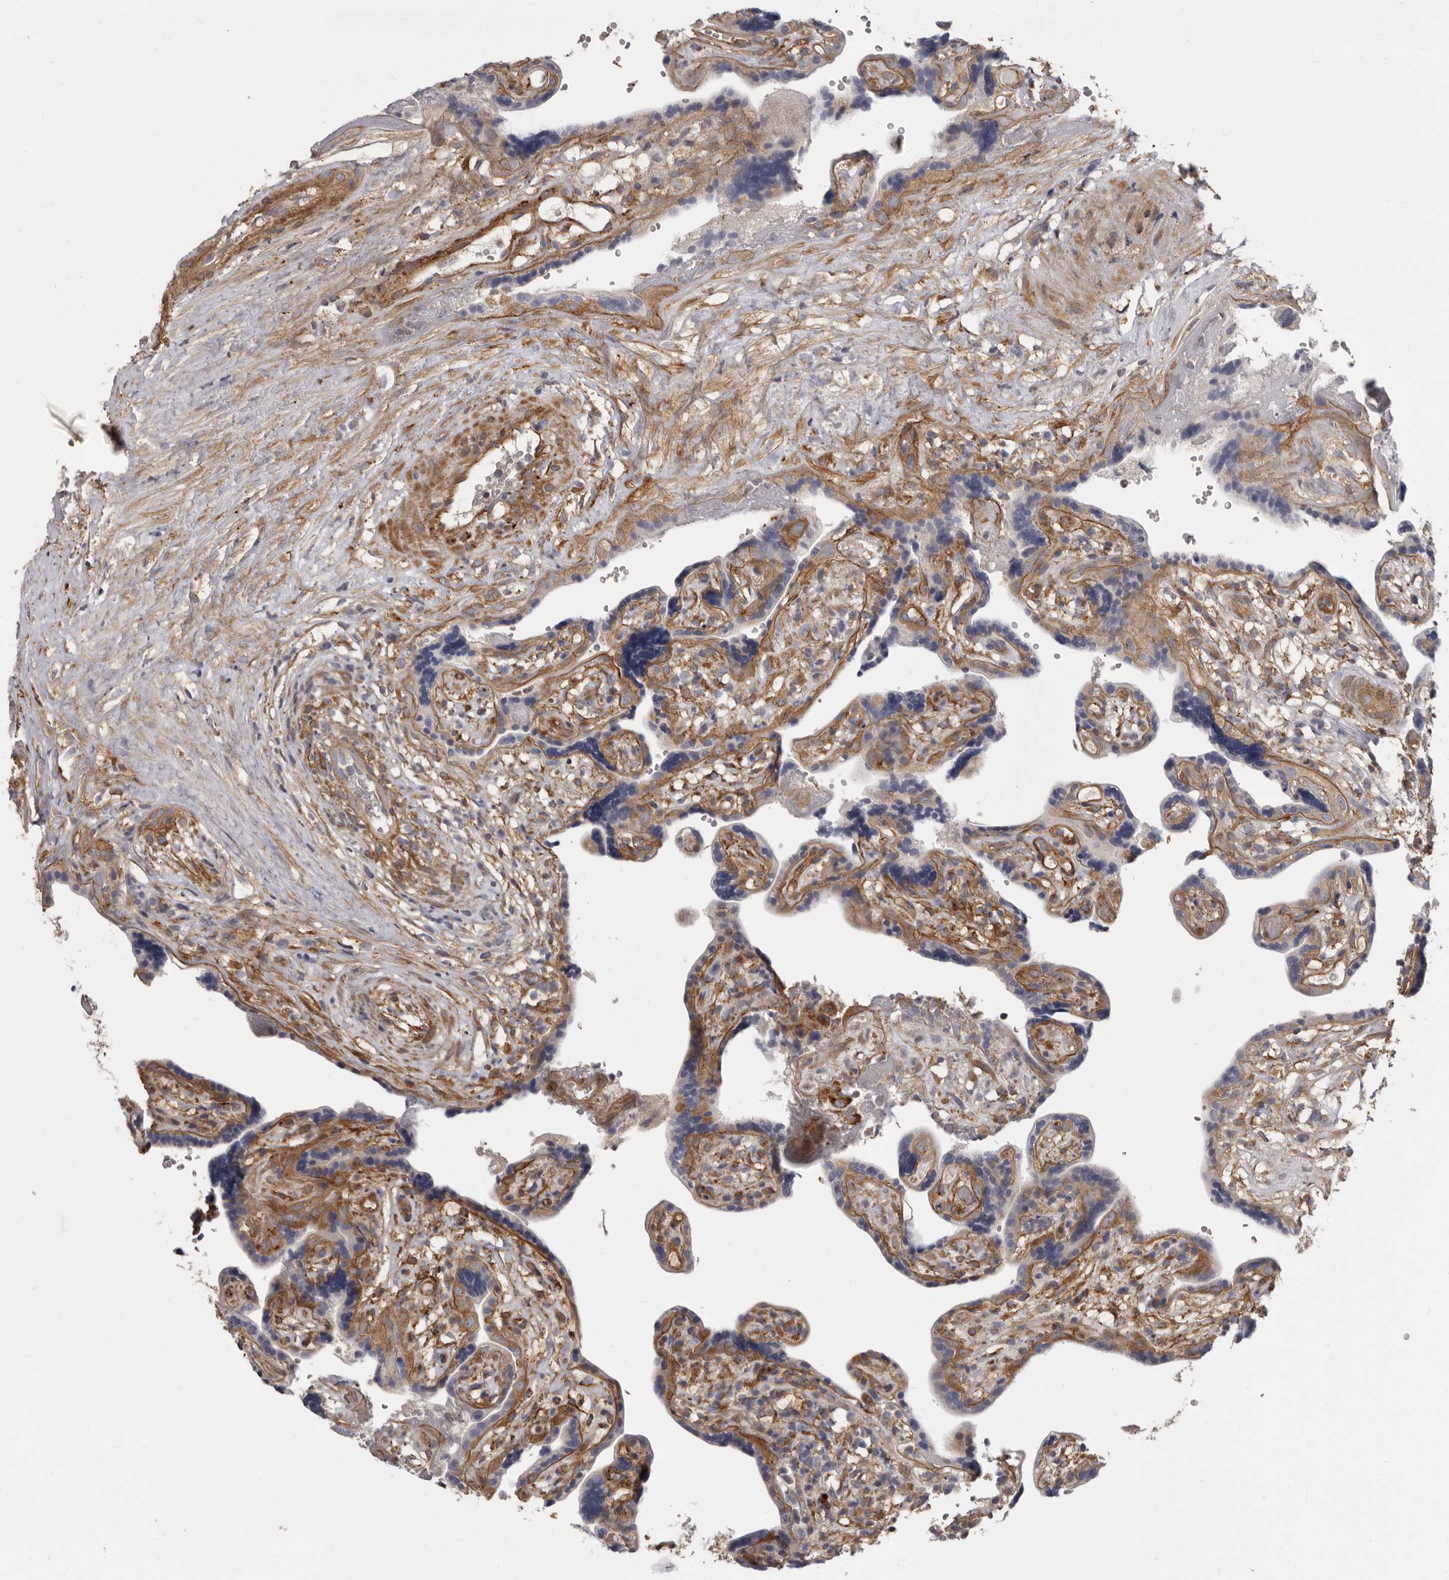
{"staining": {"intensity": "moderate", "quantity": ">75%", "location": "cytoplasmic/membranous"}, "tissue": "placenta", "cell_type": "Decidual cells", "image_type": "normal", "snomed": [{"axis": "morphology", "description": "Normal tissue, NOS"}, {"axis": "topography", "description": "Placenta"}], "caption": "The image displays immunohistochemical staining of normal placenta. There is moderate cytoplasmic/membranous staining is identified in about >75% of decidual cells.", "gene": "ENAH", "patient": {"sex": "female", "age": 30}}